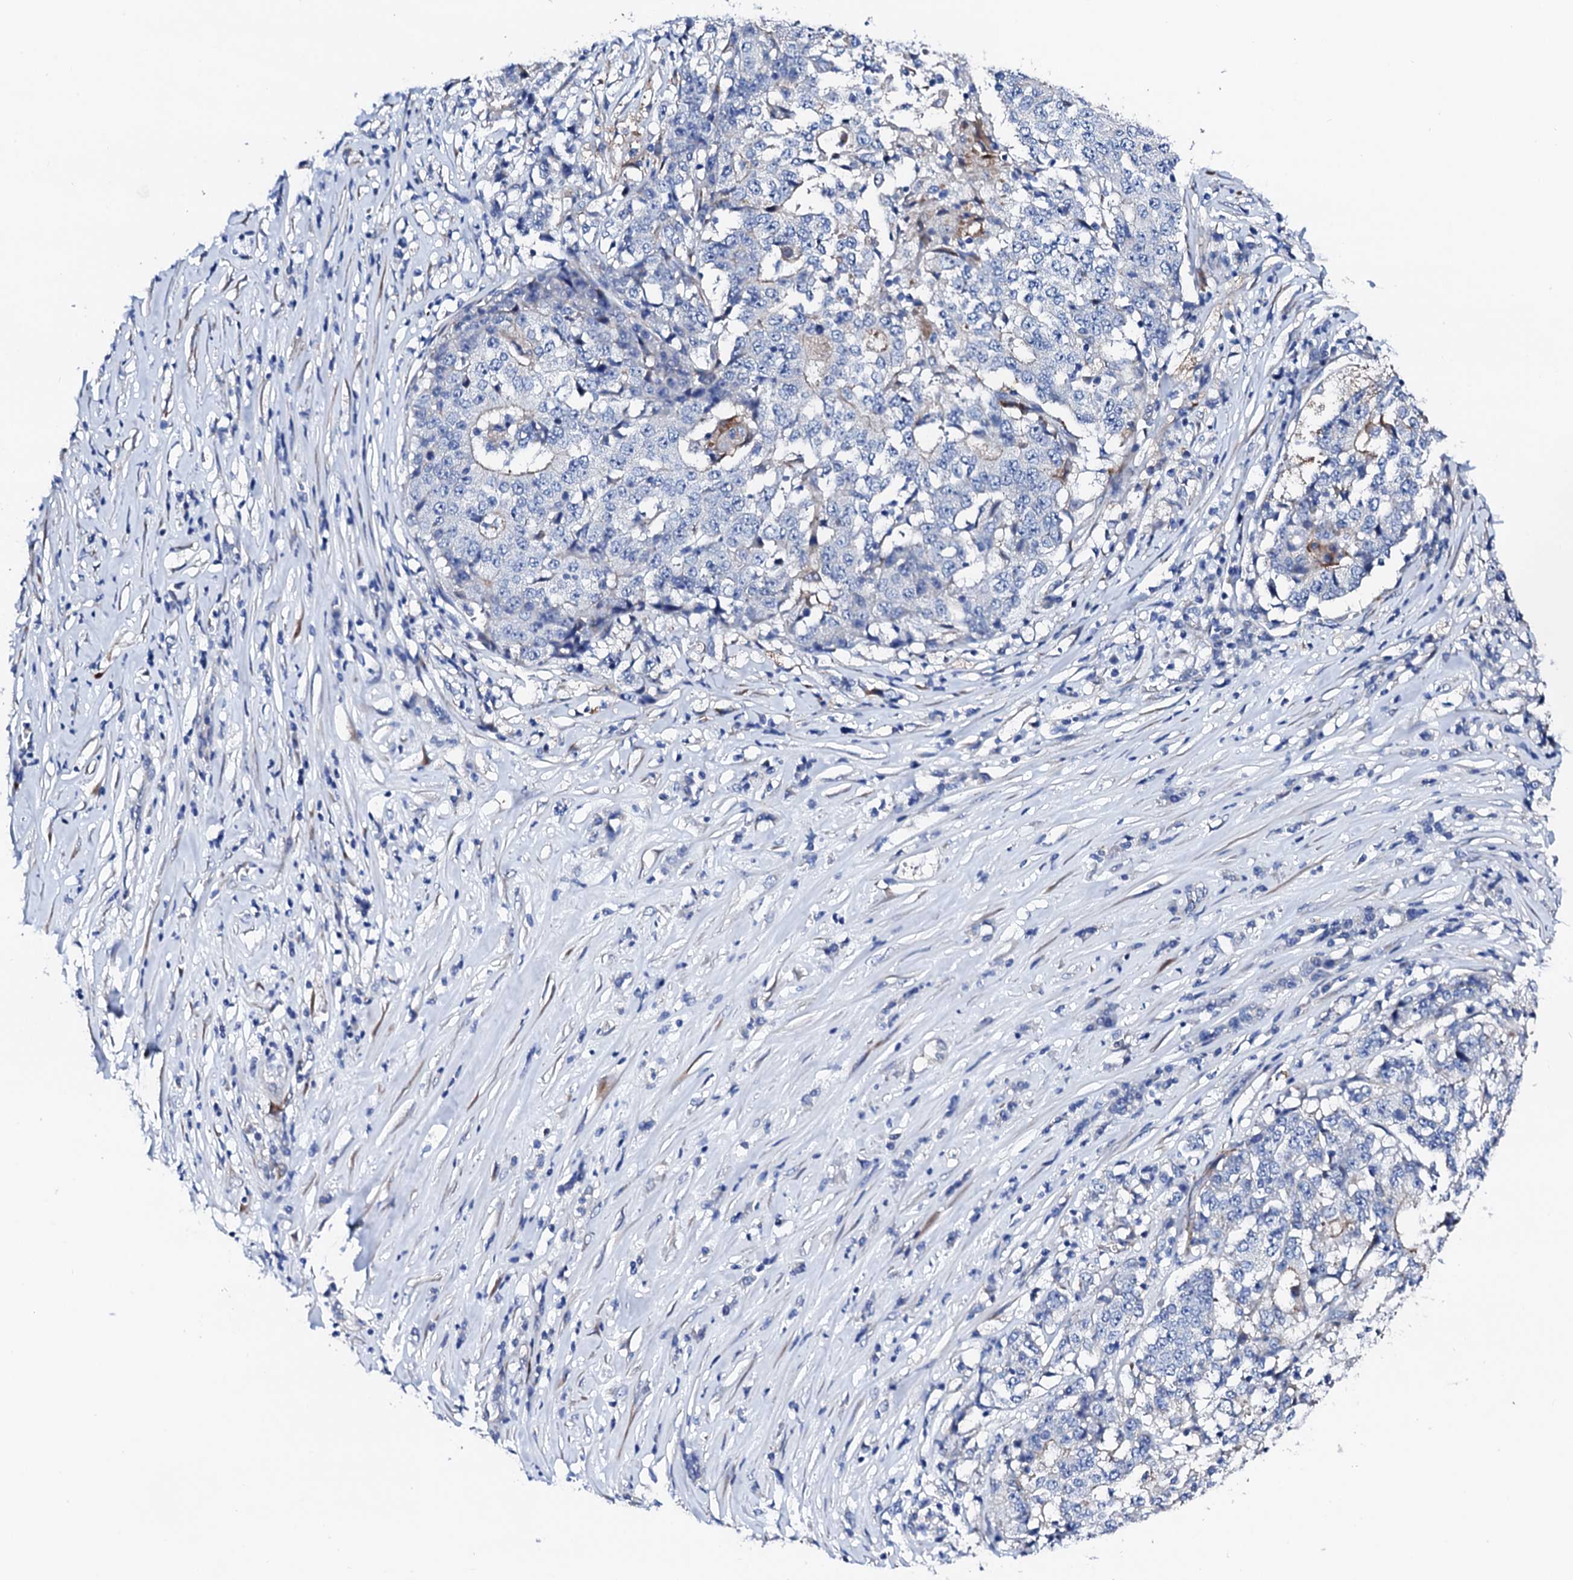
{"staining": {"intensity": "negative", "quantity": "none", "location": "none"}, "tissue": "stomach cancer", "cell_type": "Tumor cells", "image_type": "cancer", "snomed": [{"axis": "morphology", "description": "Adenocarcinoma, NOS"}, {"axis": "topography", "description": "Stomach"}], "caption": "Immunohistochemistry (IHC) of stomach cancer (adenocarcinoma) displays no expression in tumor cells. (DAB IHC visualized using brightfield microscopy, high magnification).", "gene": "TRDN", "patient": {"sex": "male", "age": 59}}